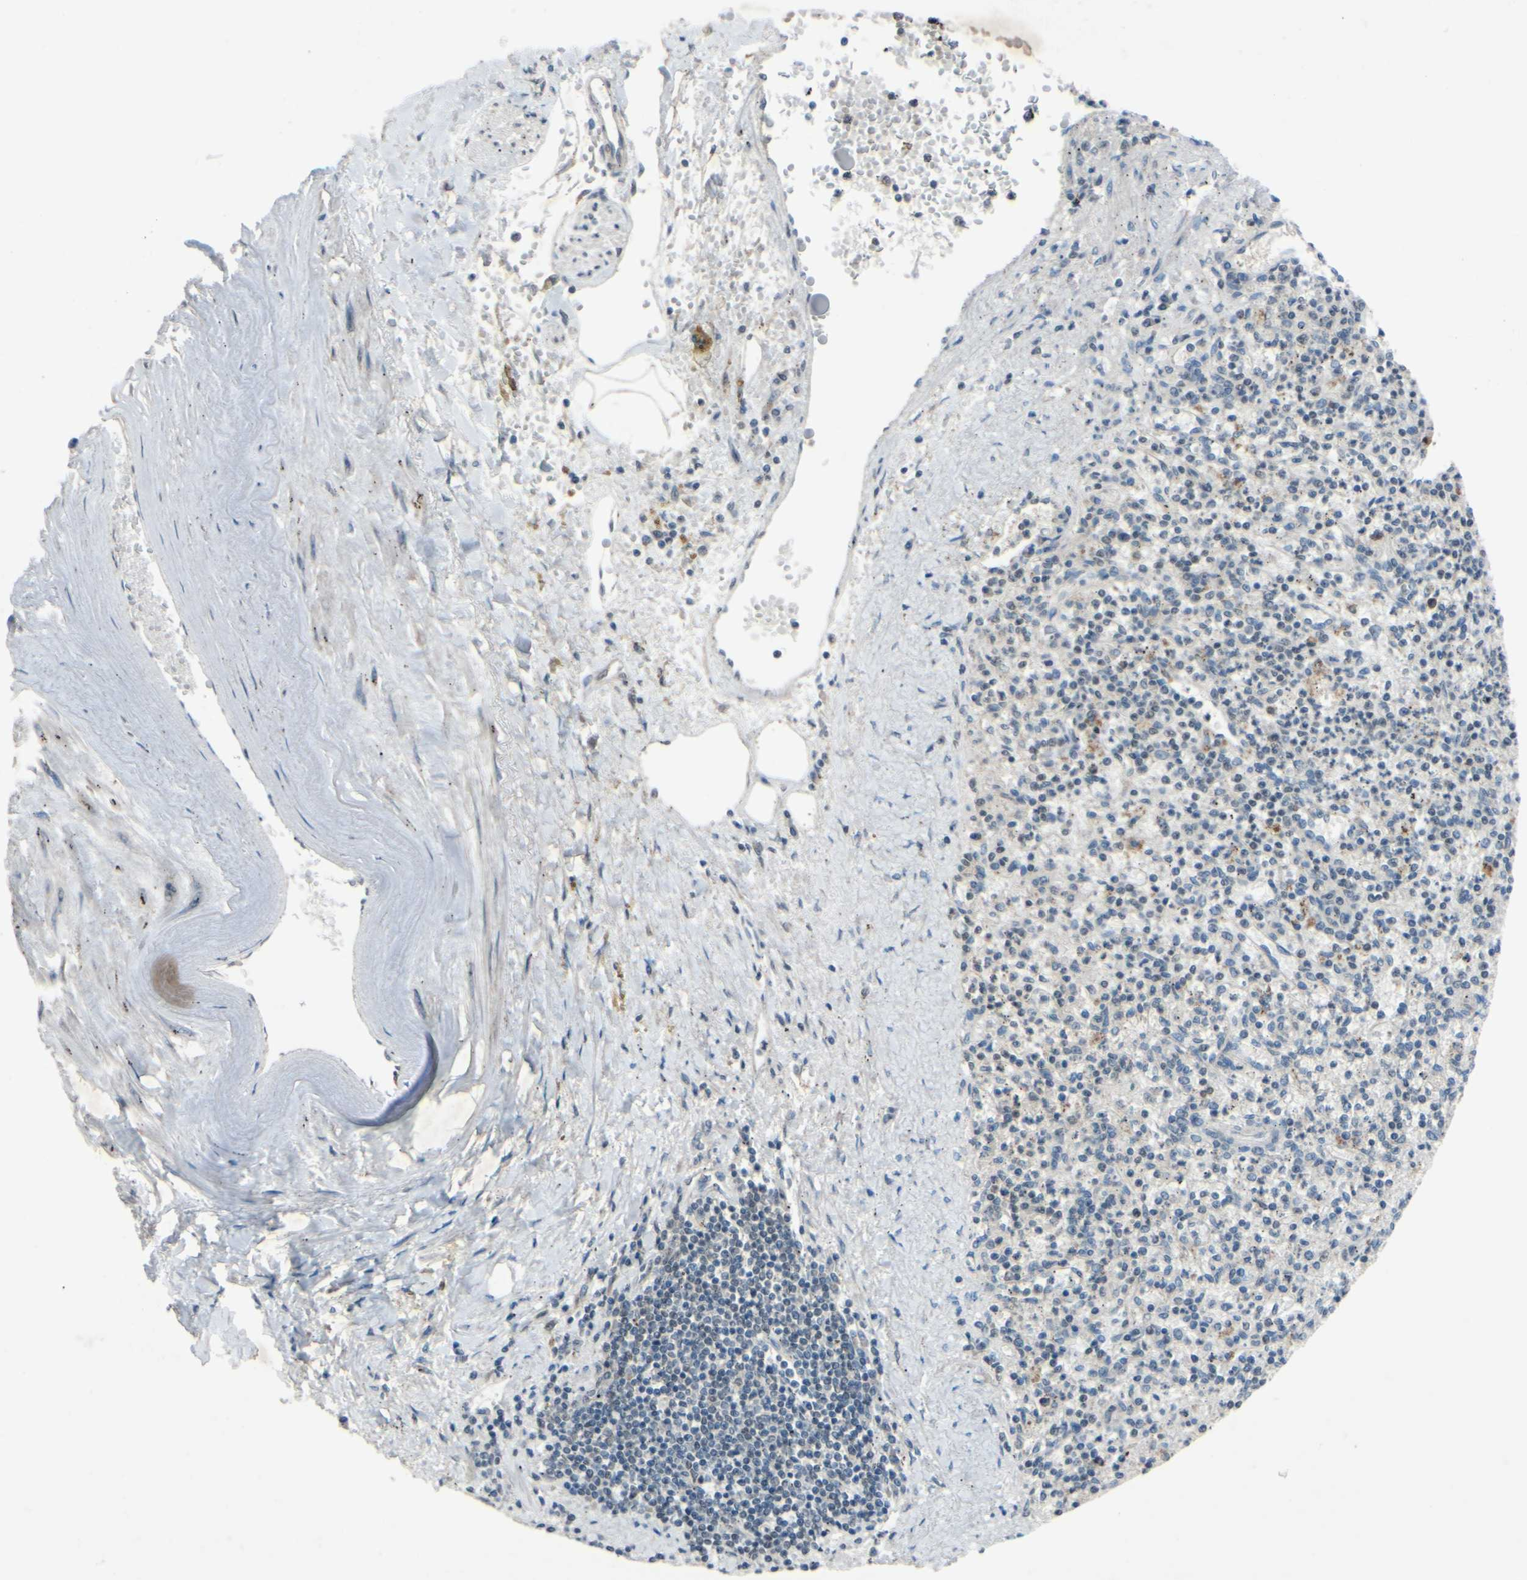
{"staining": {"intensity": "moderate", "quantity": "<25%", "location": "cytoplasmic/membranous"}, "tissue": "spleen", "cell_type": "Cells in red pulp", "image_type": "normal", "snomed": [{"axis": "morphology", "description": "Normal tissue, NOS"}, {"axis": "topography", "description": "Spleen"}], "caption": "IHC micrograph of unremarkable spleen: human spleen stained using IHC displays low levels of moderate protein expression localized specifically in the cytoplasmic/membranous of cells in red pulp, appearing as a cytoplasmic/membranous brown color.", "gene": "CDCP1", "patient": {"sex": "male", "age": 72}}